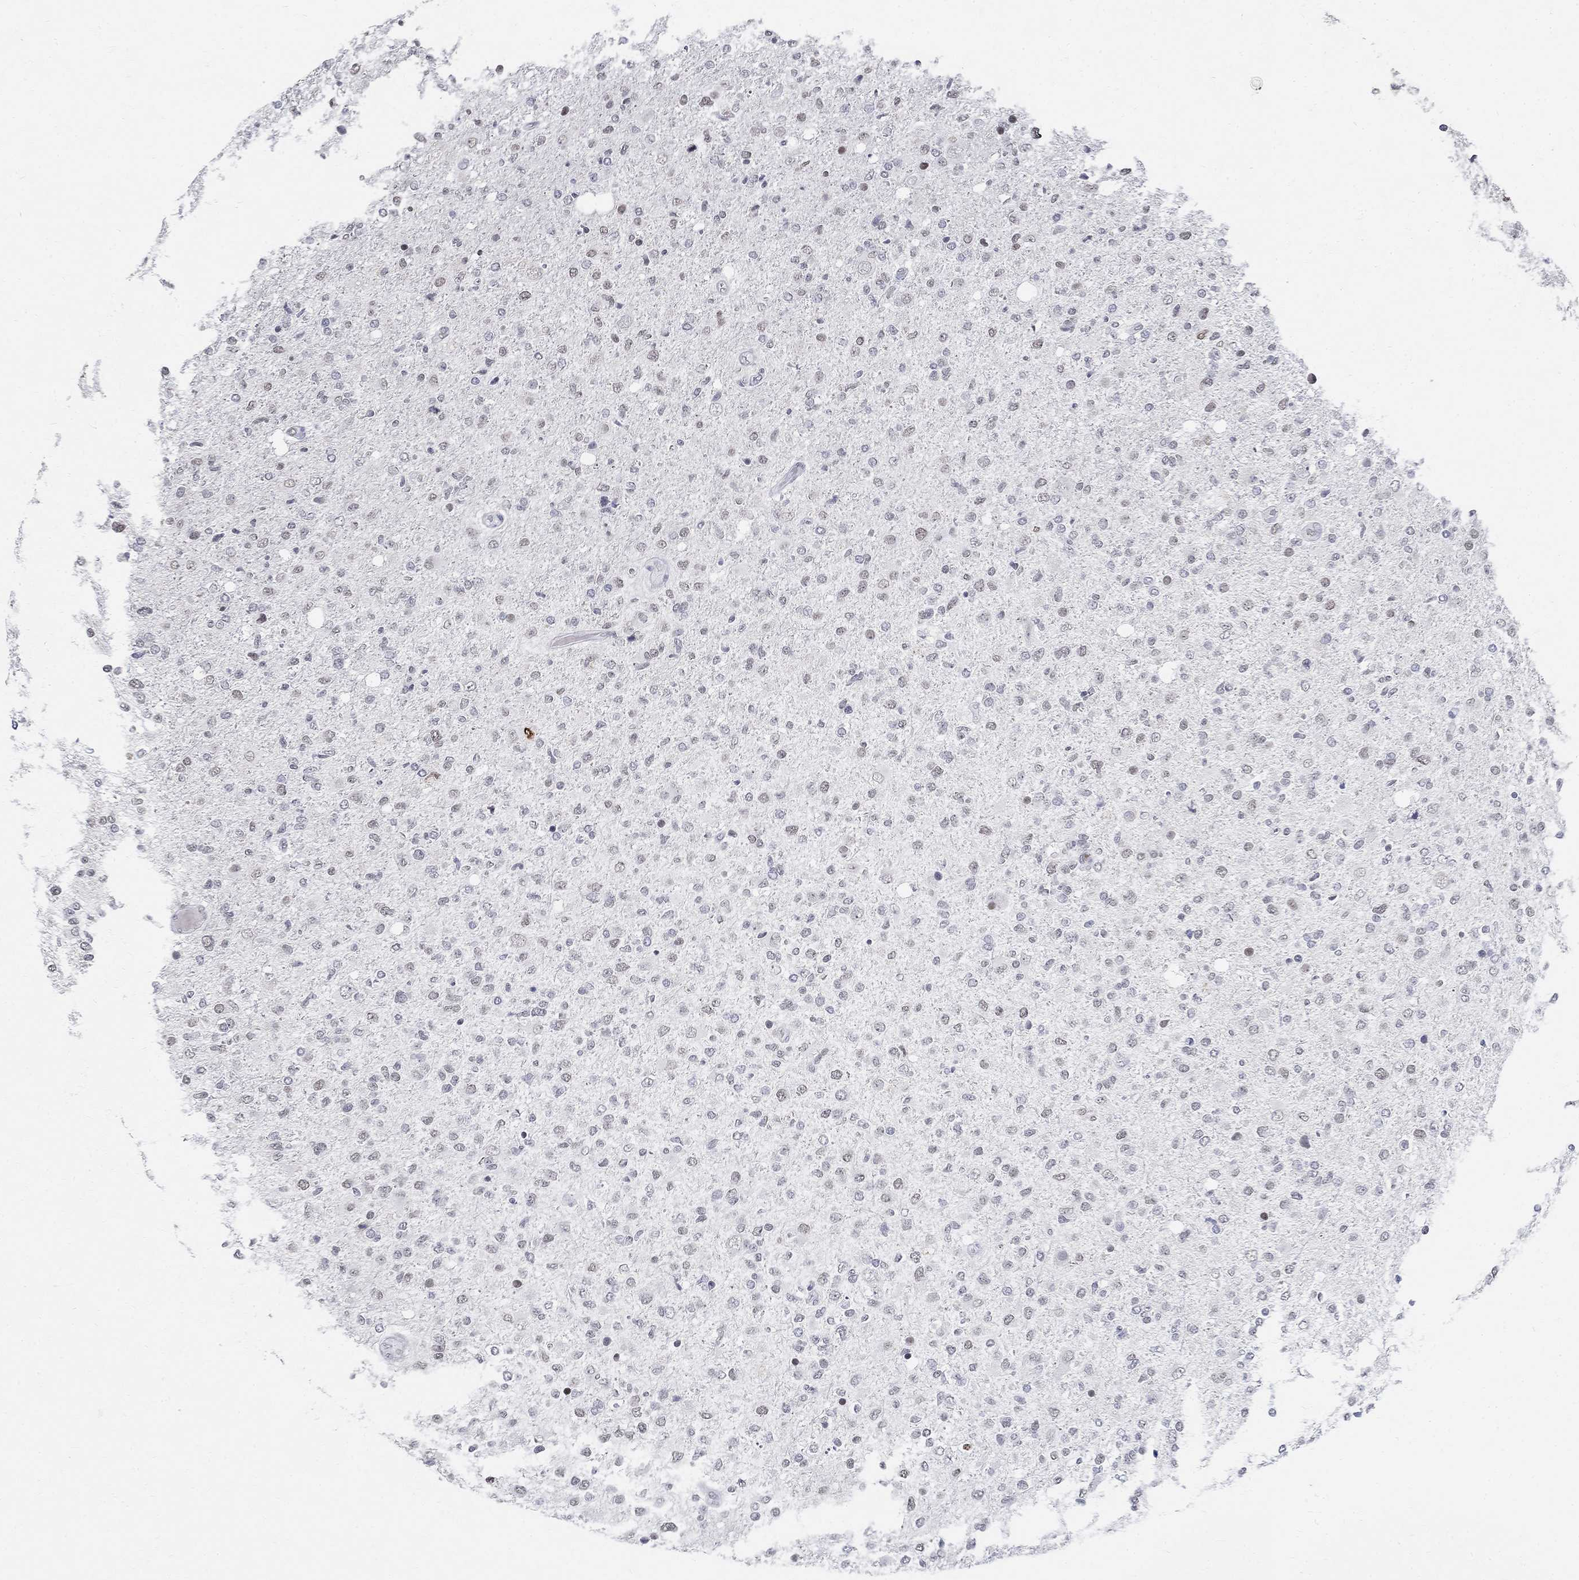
{"staining": {"intensity": "negative", "quantity": "none", "location": "none"}, "tissue": "glioma", "cell_type": "Tumor cells", "image_type": "cancer", "snomed": [{"axis": "morphology", "description": "Glioma, malignant, High grade"}, {"axis": "topography", "description": "Cerebral cortex"}], "caption": "High power microscopy micrograph of an immunohistochemistry (IHC) image of glioma, revealing no significant positivity in tumor cells.", "gene": "BHLHE22", "patient": {"sex": "male", "age": 70}}